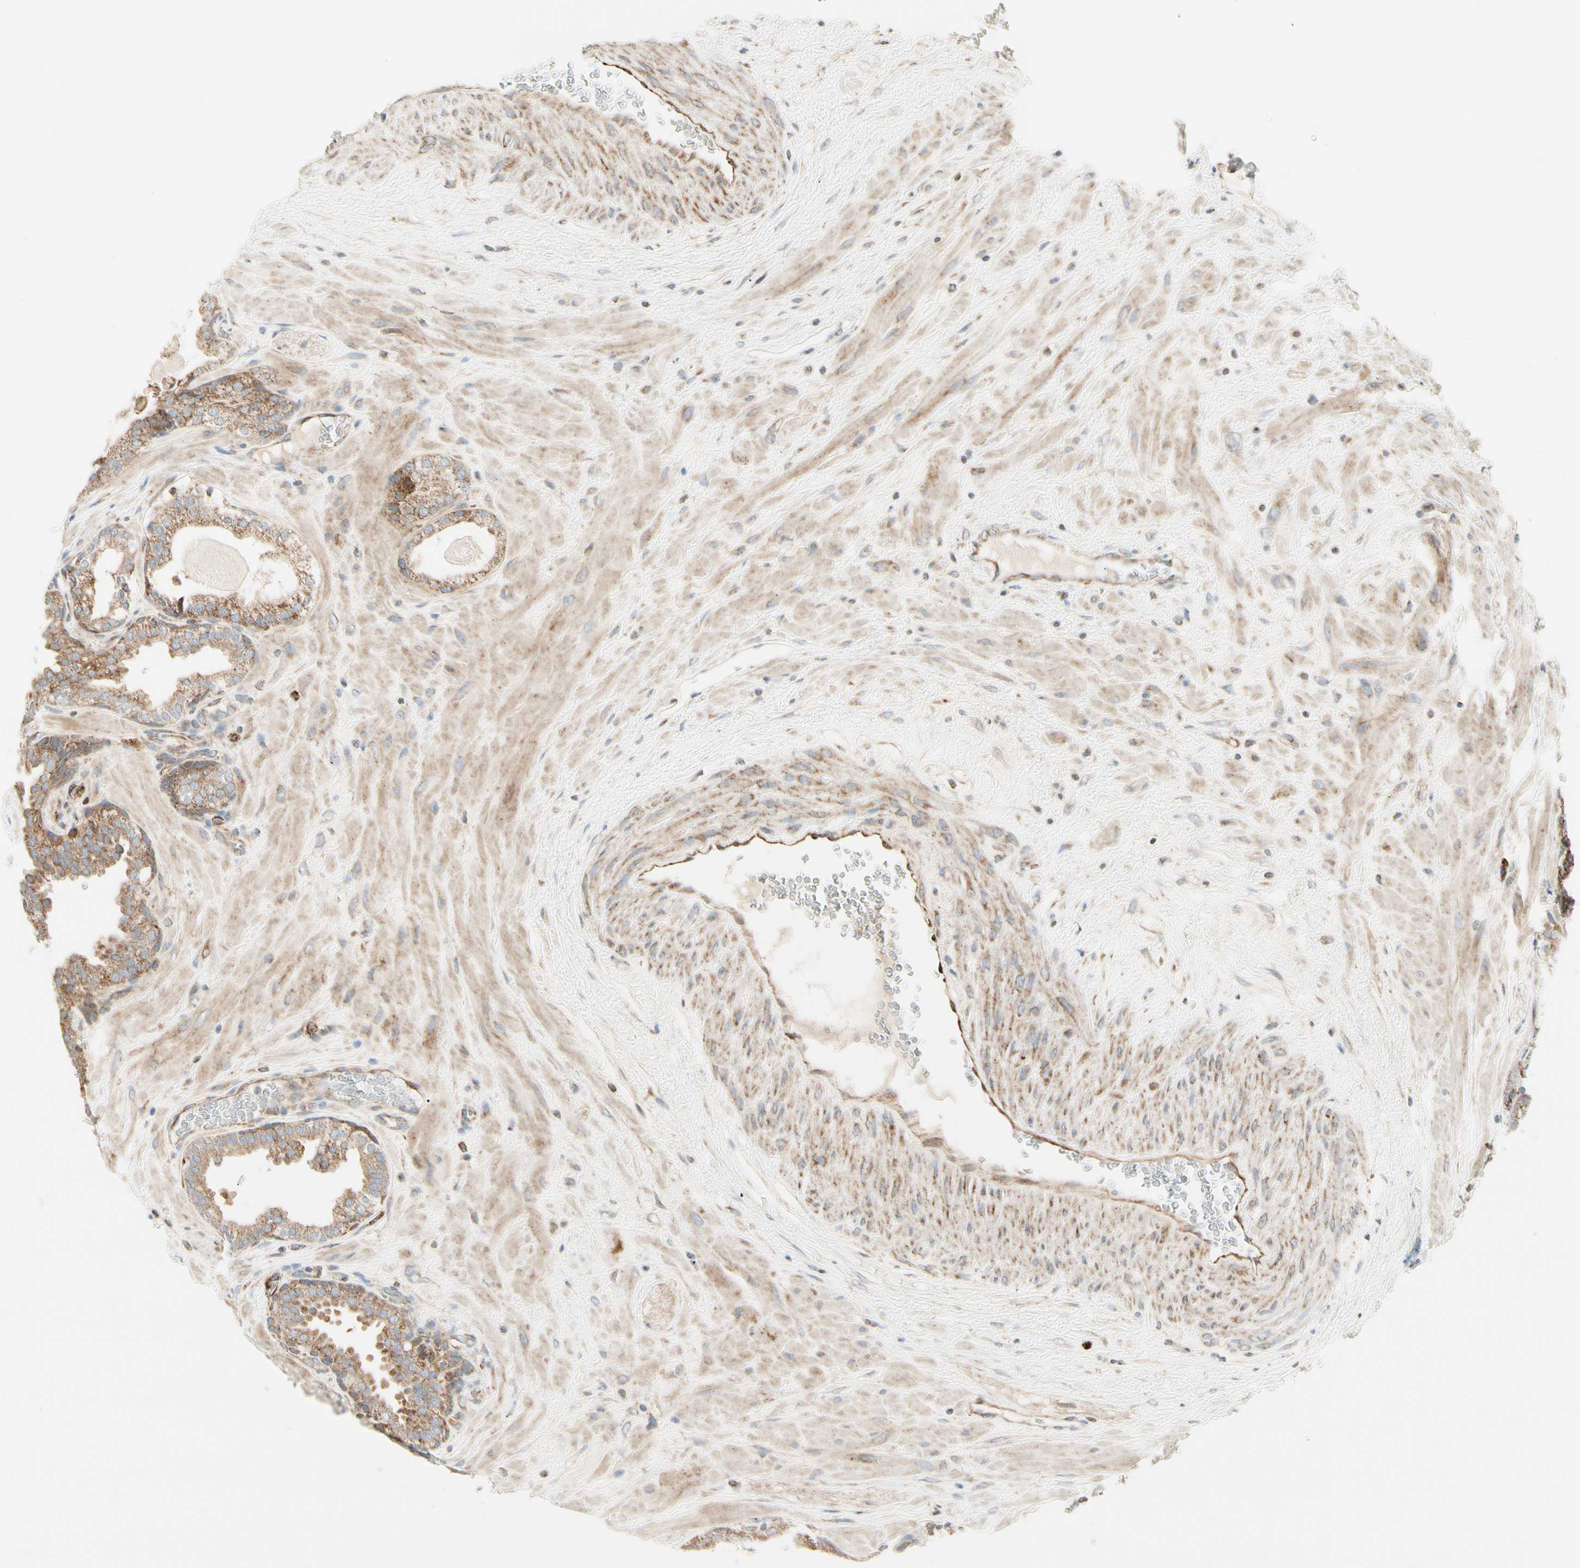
{"staining": {"intensity": "moderate", "quantity": ">75%", "location": "cytoplasmic/membranous"}, "tissue": "prostate", "cell_type": "Glandular cells", "image_type": "normal", "snomed": [{"axis": "morphology", "description": "Normal tissue, NOS"}, {"axis": "topography", "description": "Prostate"}], "caption": "A high-resolution photomicrograph shows immunohistochemistry staining of normal prostate, which exhibits moderate cytoplasmic/membranous positivity in about >75% of glandular cells.", "gene": "TBC1D10A", "patient": {"sex": "male", "age": 51}}